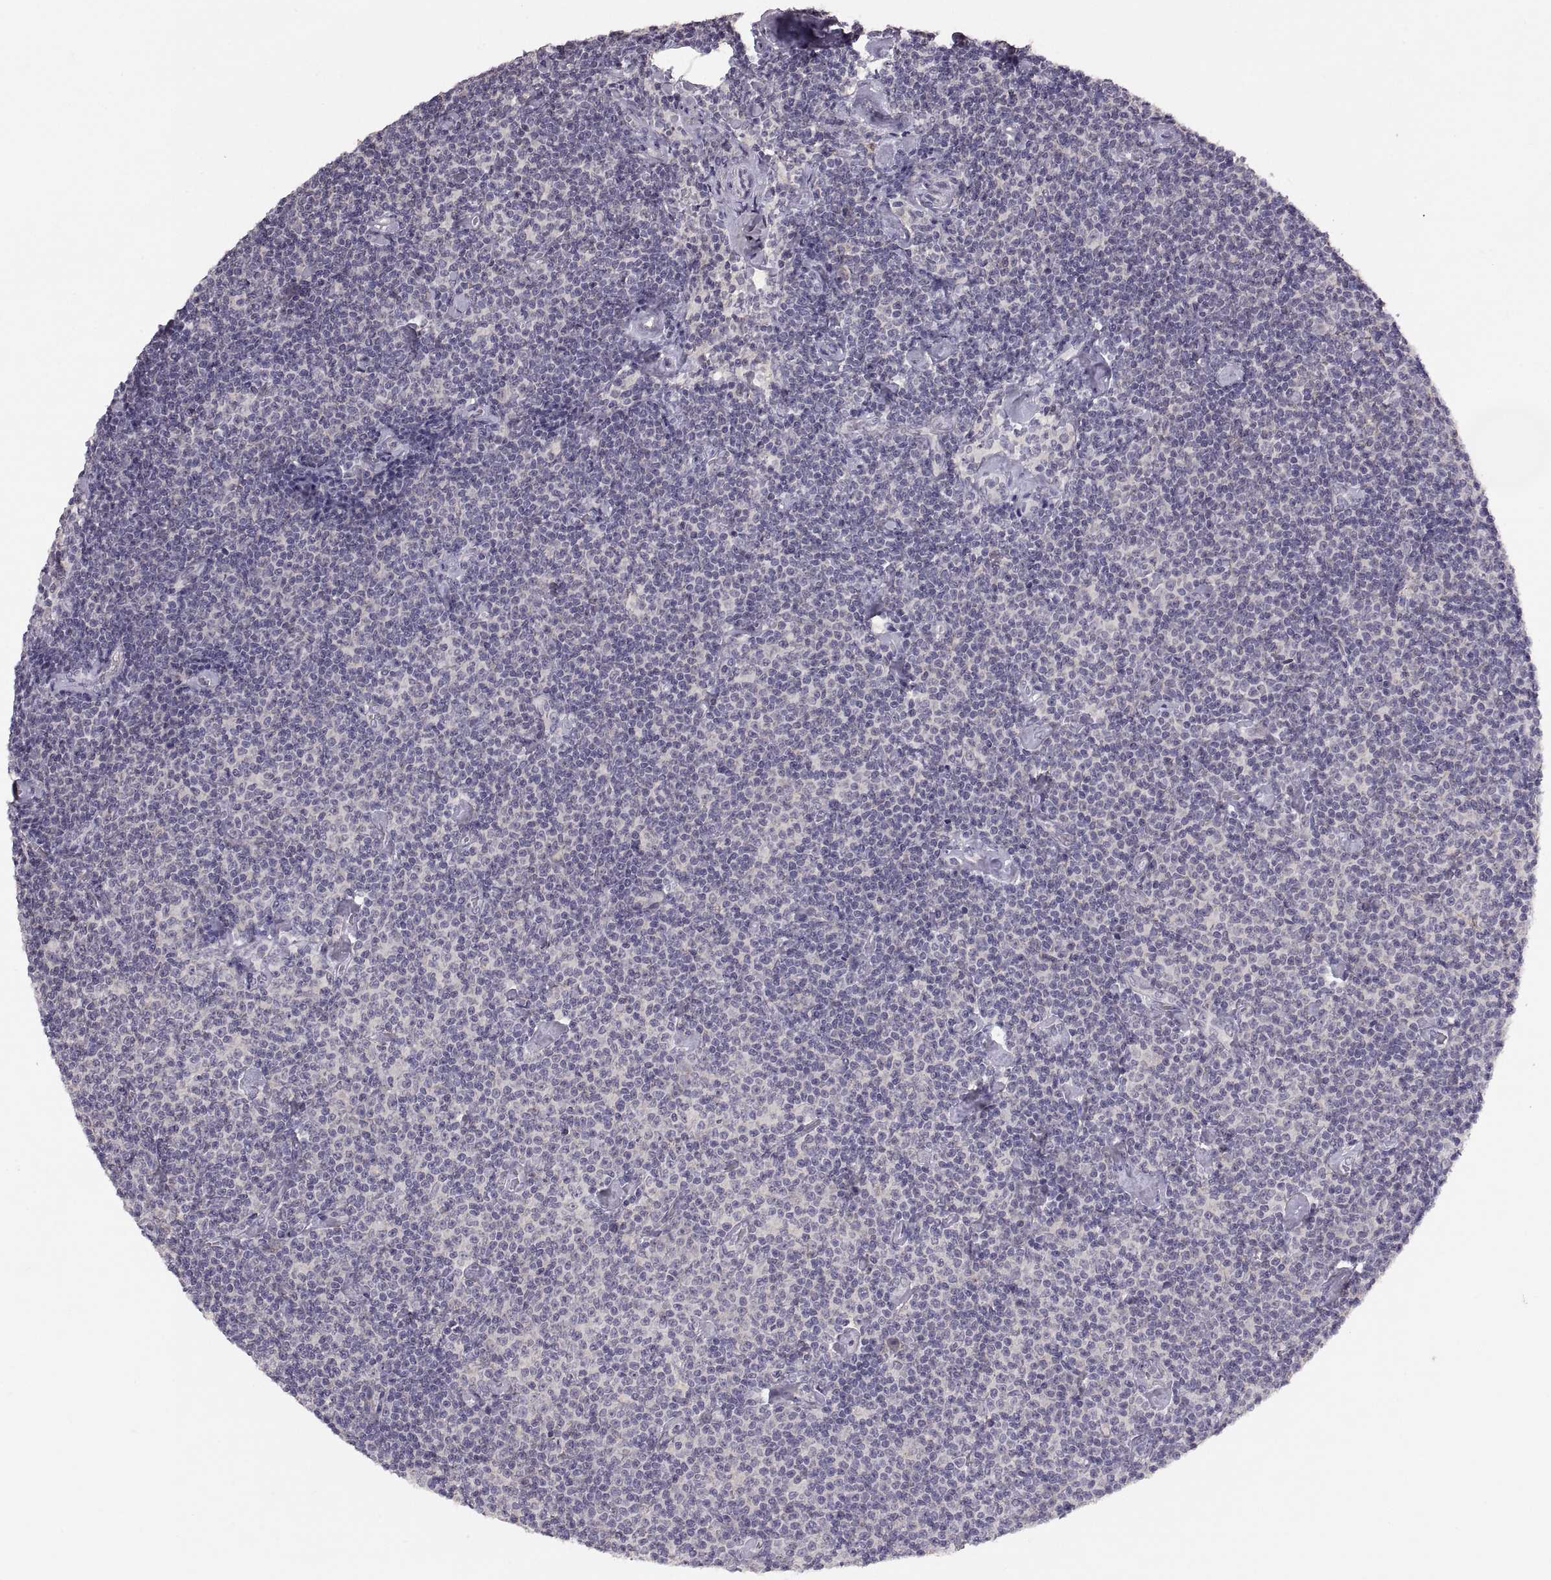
{"staining": {"intensity": "negative", "quantity": "none", "location": "none"}, "tissue": "lymphoma", "cell_type": "Tumor cells", "image_type": "cancer", "snomed": [{"axis": "morphology", "description": "Malignant lymphoma, non-Hodgkin's type, Low grade"}, {"axis": "topography", "description": "Lymph node"}], "caption": "High magnification brightfield microscopy of lymphoma stained with DAB (3,3'-diaminobenzidine) (brown) and counterstained with hematoxylin (blue): tumor cells show no significant expression.", "gene": "CDH2", "patient": {"sex": "male", "age": 81}}